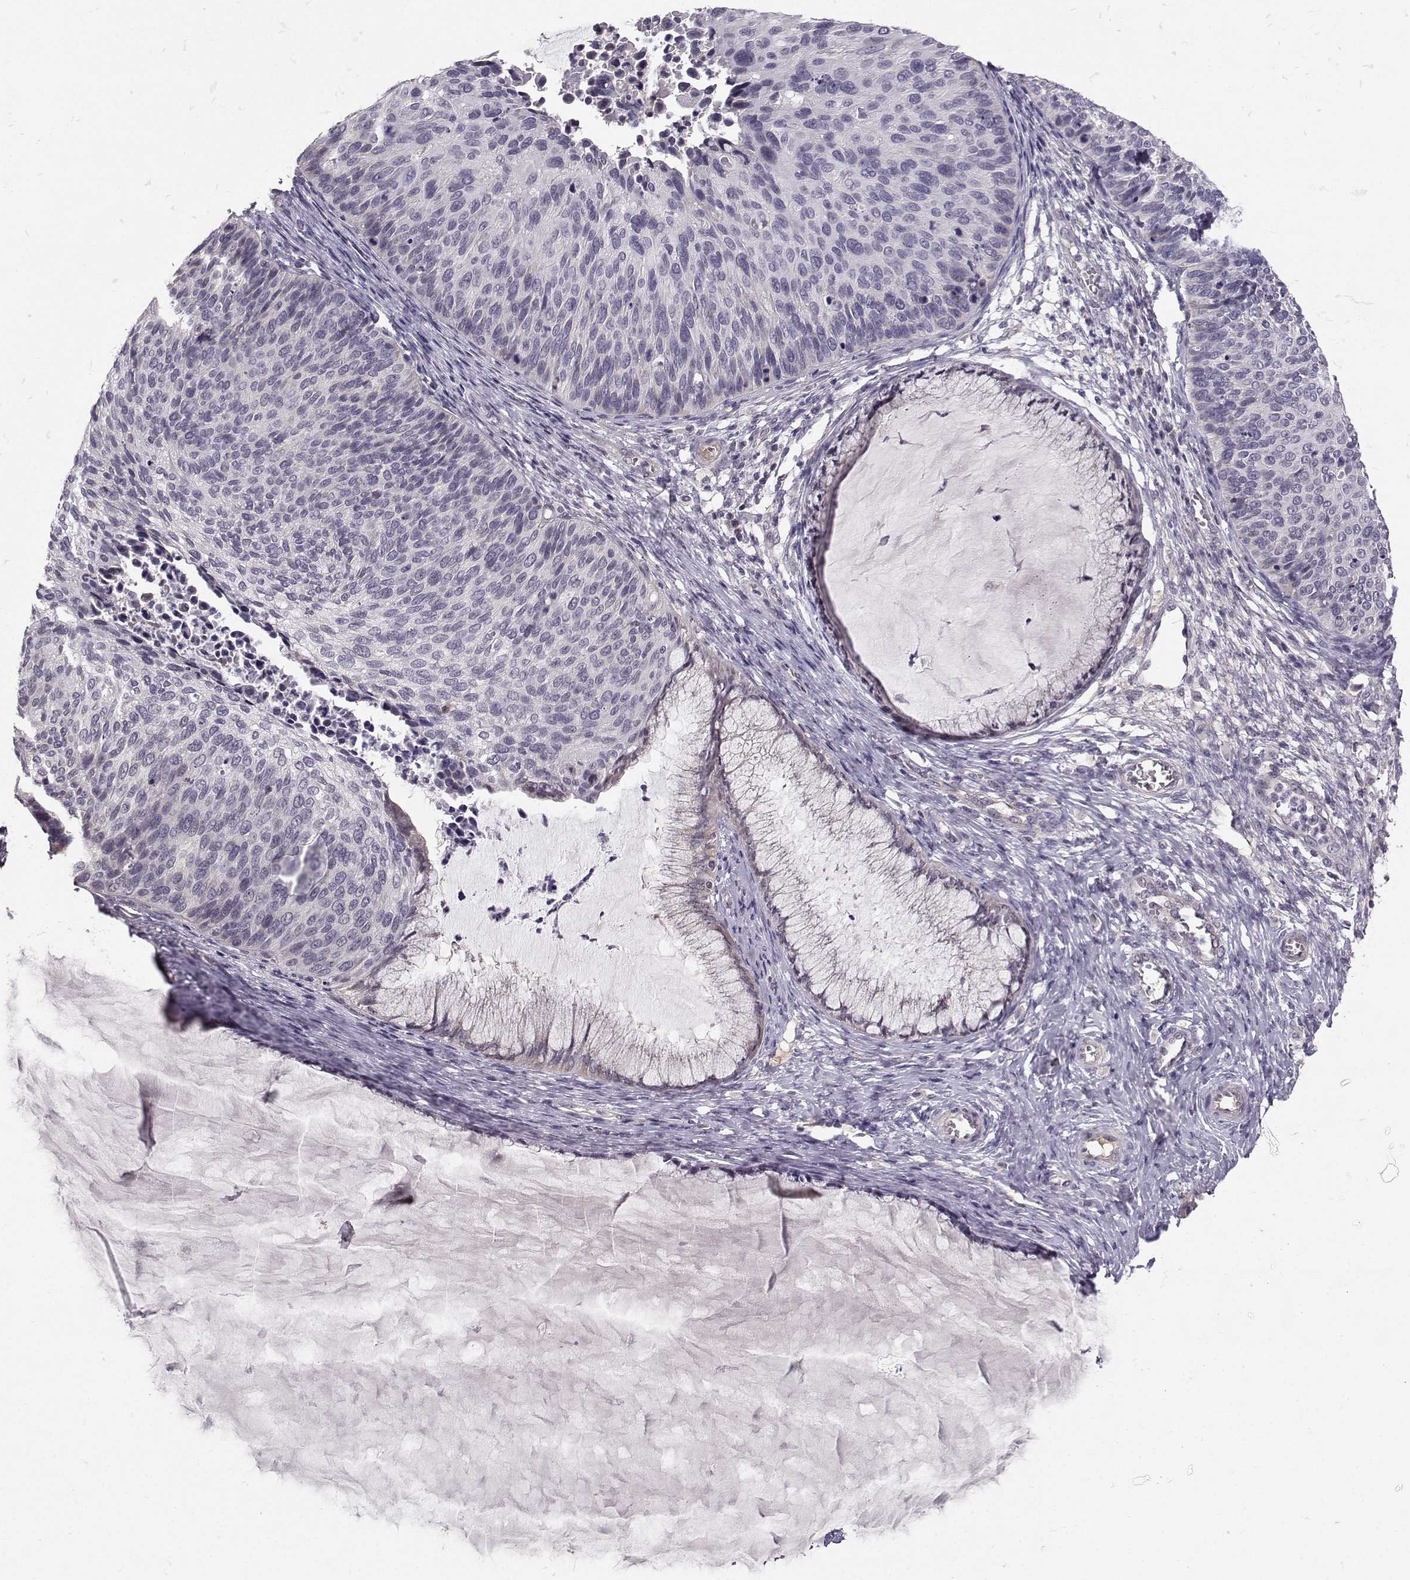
{"staining": {"intensity": "negative", "quantity": "none", "location": "none"}, "tissue": "cervical cancer", "cell_type": "Tumor cells", "image_type": "cancer", "snomed": [{"axis": "morphology", "description": "Squamous cell carcinoma, NOS"}, {"axis": "topography", "description": "Cervix"}], "caption": "High magnification brightfield microscopy of squamous cell carcinoma (cervical) stained with DAB (brown) and counterstained with hematoxylin (blue): tumor cells show no significant expression.", "gene": "TSPYL5", "patient": {"sex": "female", "age": 36}}